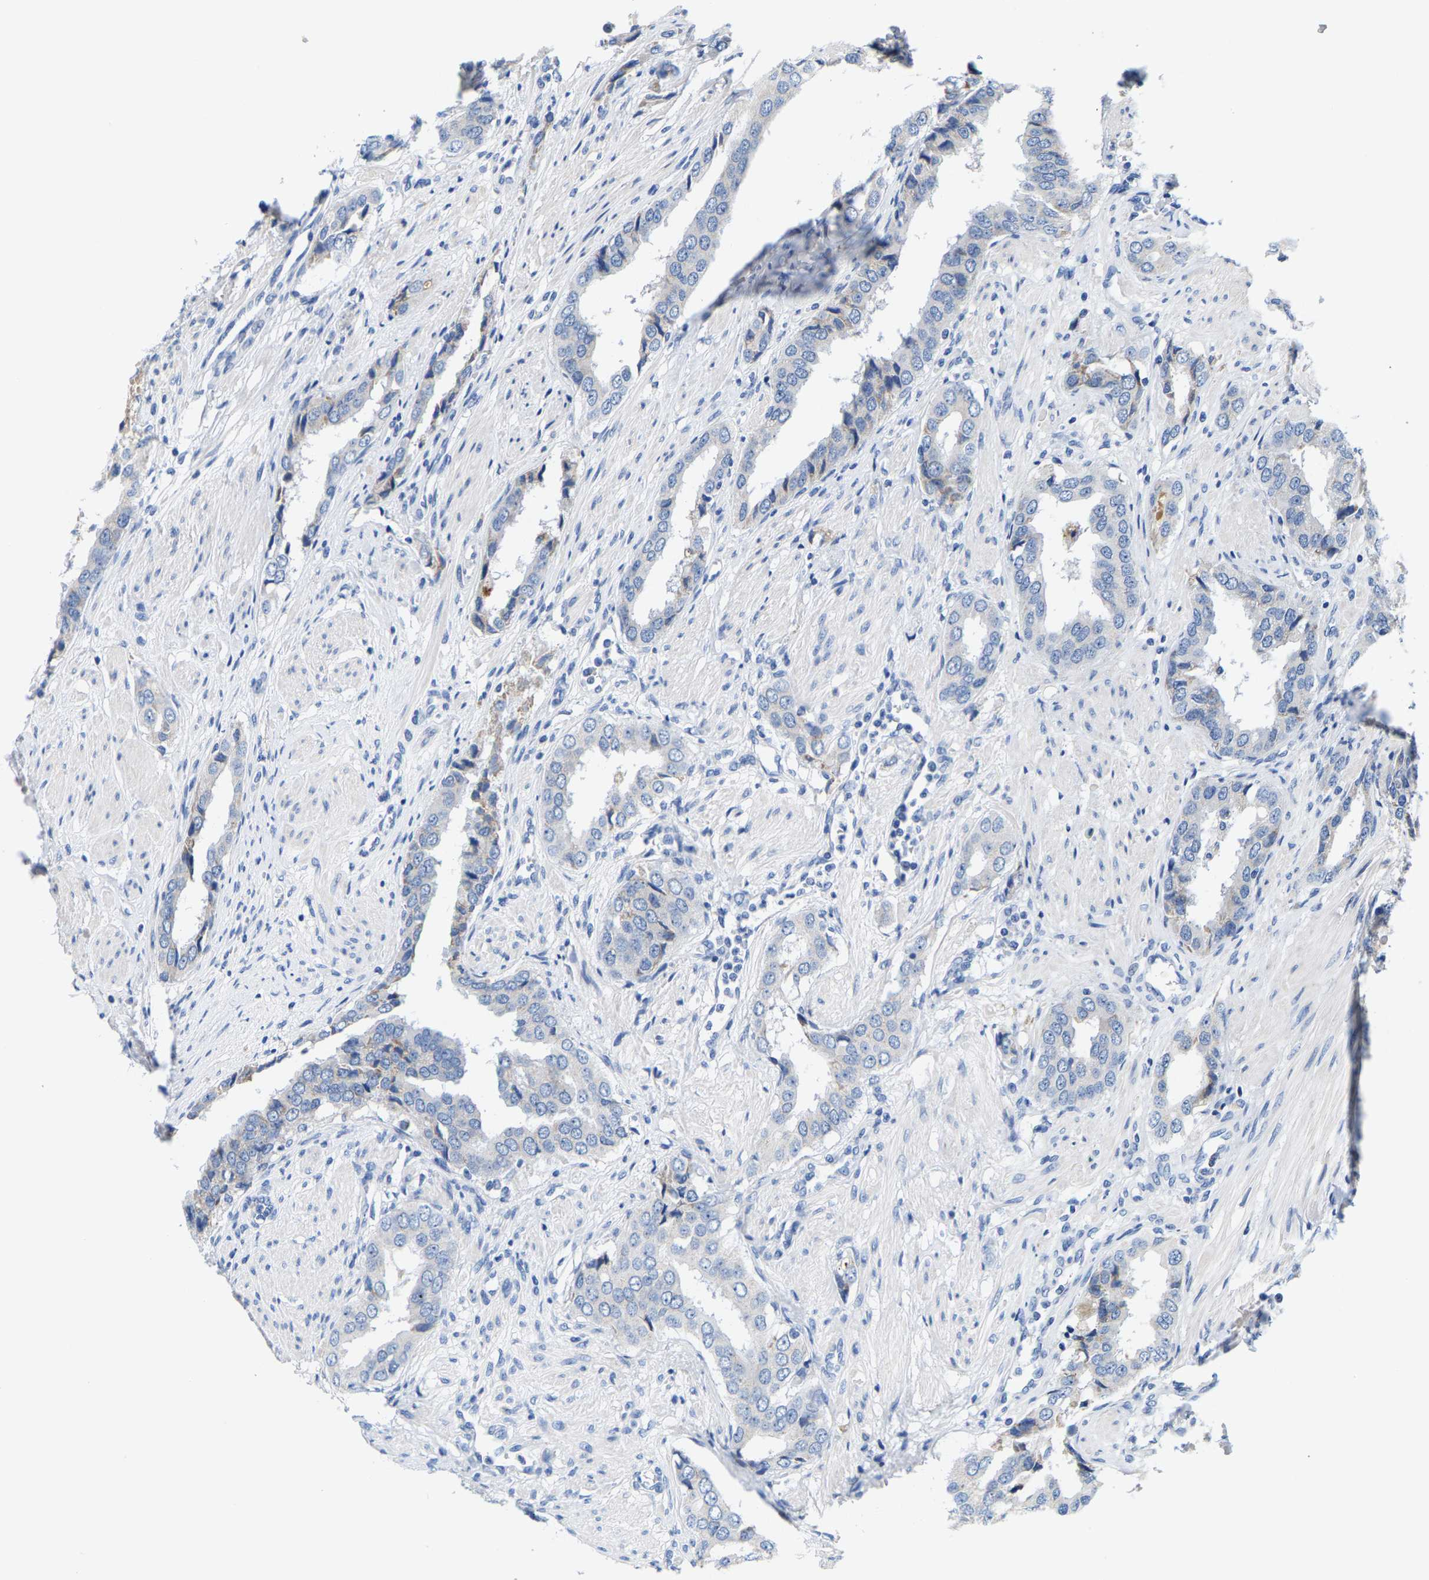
{"staining": {"intensity": "weak", "quantity": "<25%", "location": "cytoplasmic/membranous"}, "tissue": "prostate cancer", "cell_type": "Tumor cells", "image_type": "cancer", "snomed": [{"axis": "morphology", "description": "Adenocarcinoma, High grade"}, {"axis": "topography", "description": "Prostate"}], "caption": "Image shows no protein expression in tumor cells of high-grade adenocarcinoma (prostate) tissue.", "gene": "KLHL1", "patient": {"sex": "male", "age": 52}}